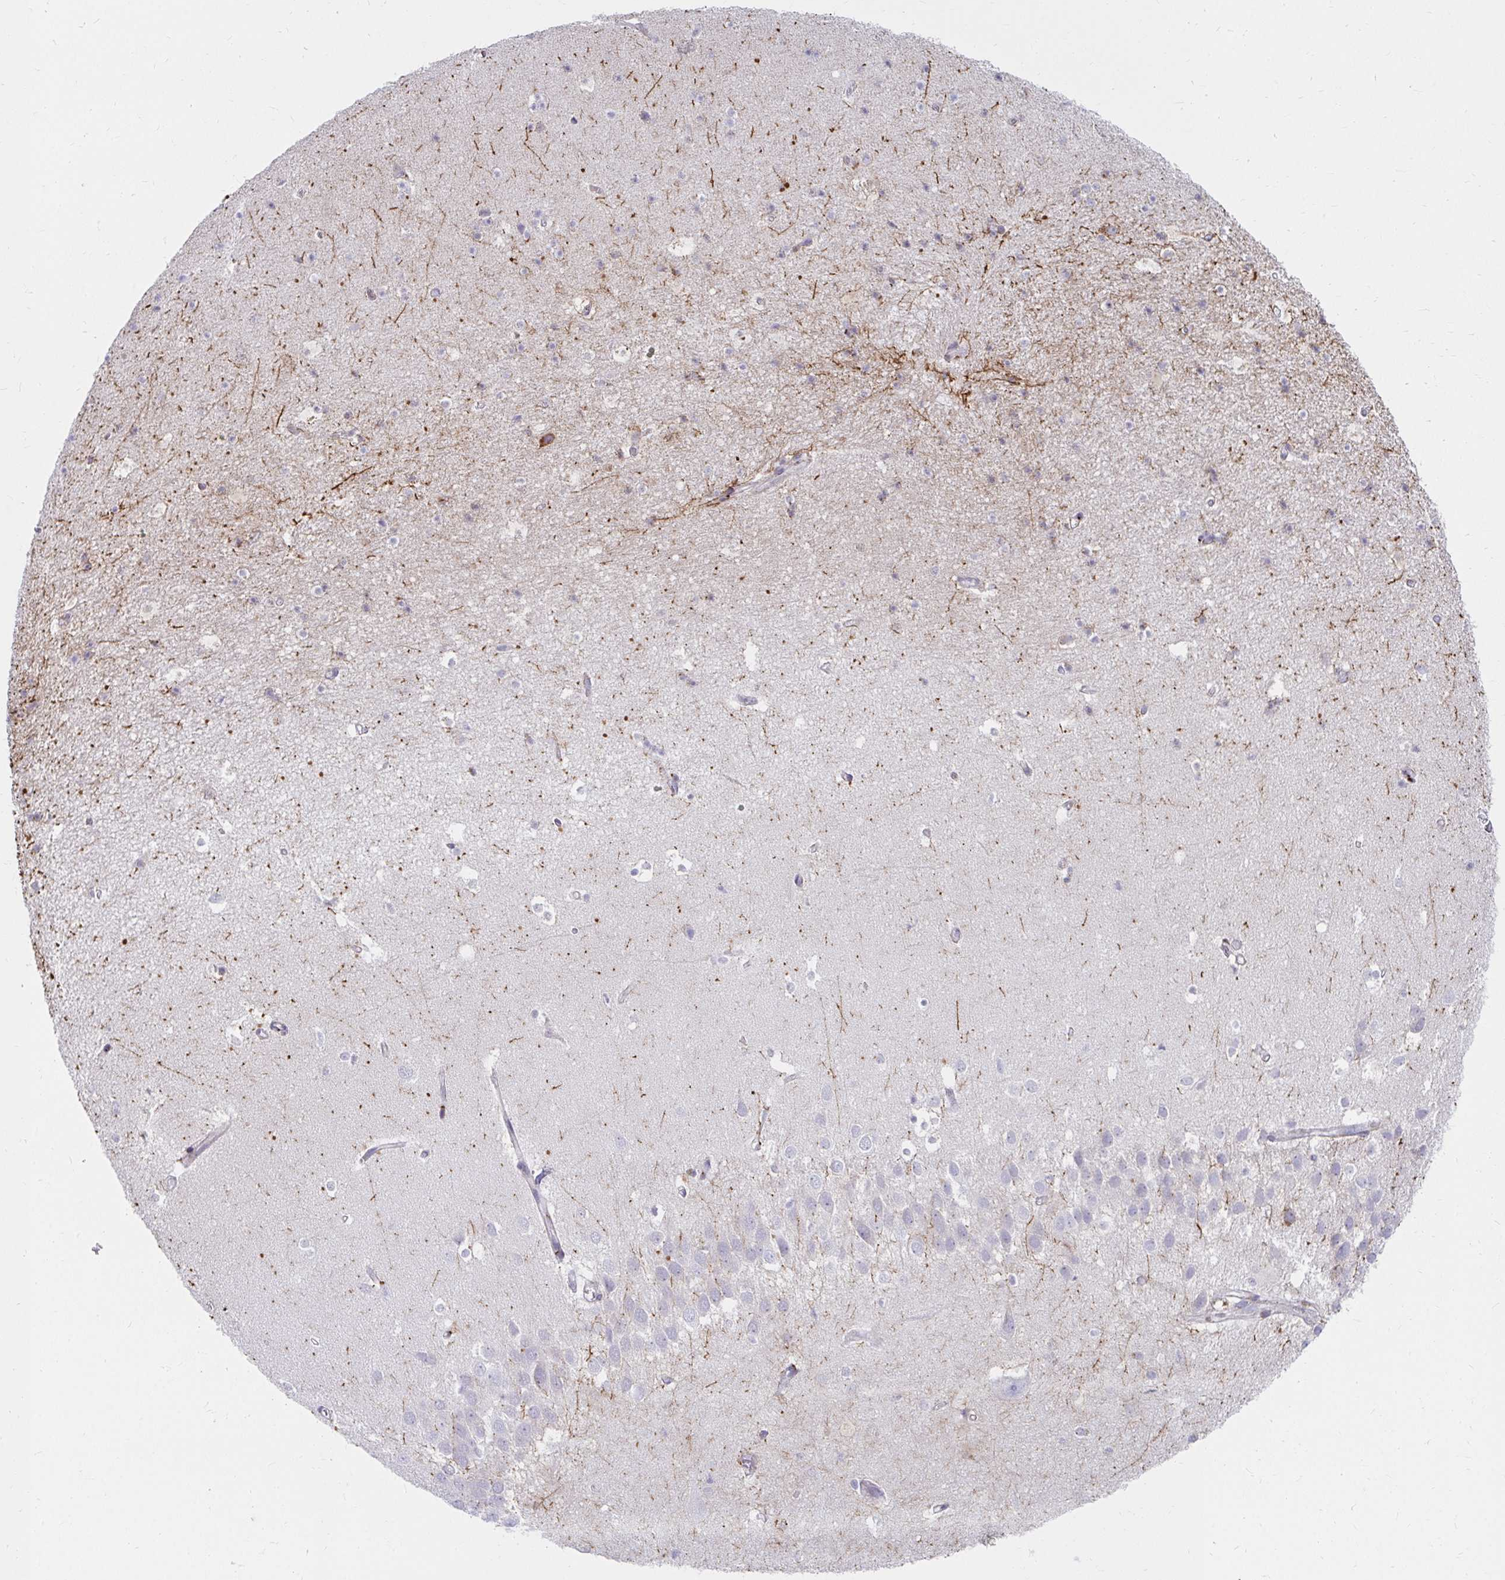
{"staining": {"intensity": "moderate", "quantity": "<25%", "location": "cytoplasmic/membranous"}, "tissue": "hippocampus", "cell_type": "Glial cells", "image_type": "normal", "snomed": [{"axis": "morphology", "description": "Normal tissue, NOS"}, {"axis": "topography", "description": "Hippocampus"}], "caption": "A histopathology image of hippocampus stained for a protein displays moderate cytoplasmic/membranous brown staining in glial cells.", "gene": "EXOC5", "patient": {"sex": "male", "age": 26}}